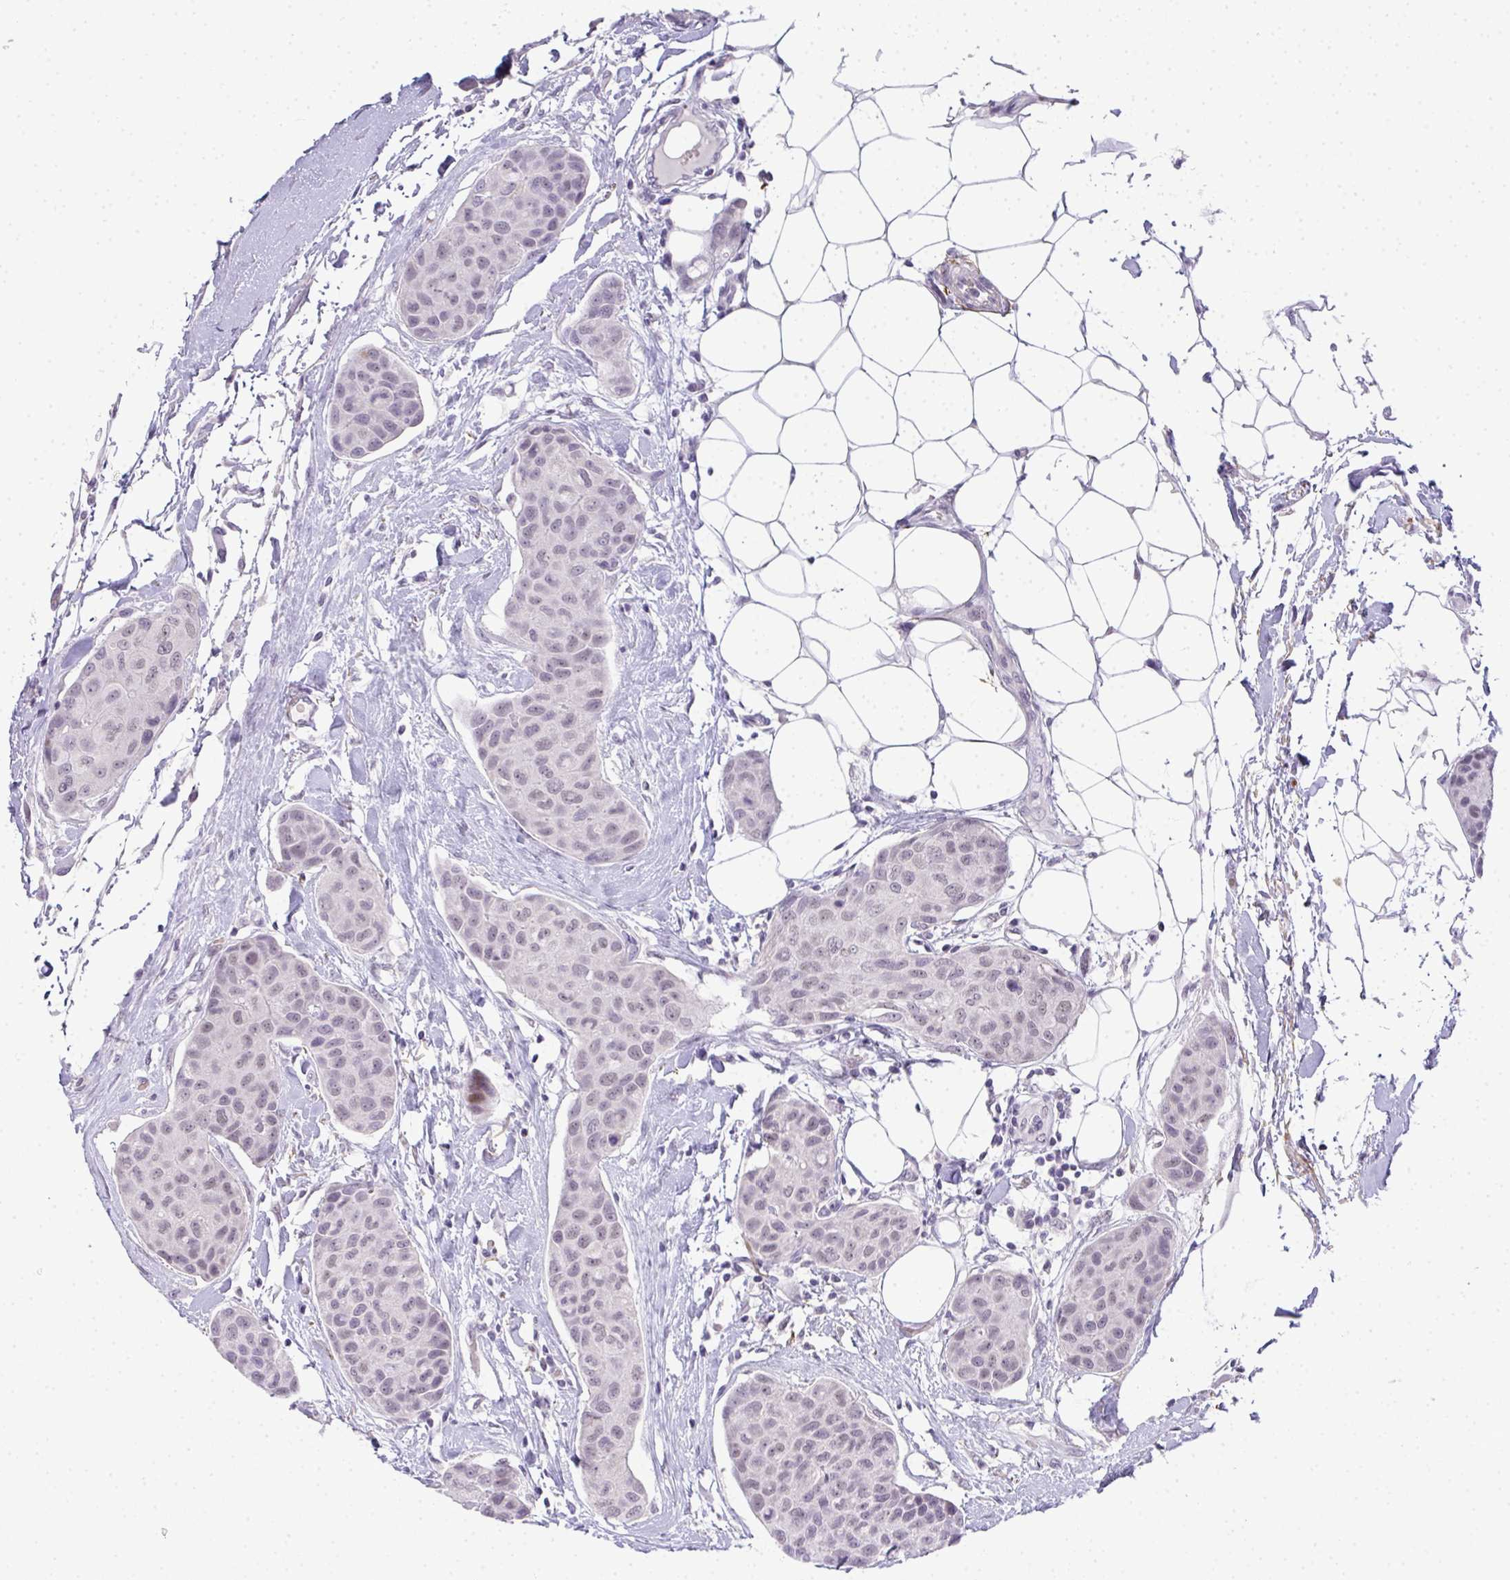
{"staining": {"intensity": "negative", "quantity": "none", "location": "none"}, "tissue": "breast cancer", "cell_type": "Tumor cells", "image_type": "cancer", "snomed": [{"axis": "morphology", "description": "Duct carcinoma"}, {"axis": "topography", "description": "Breast"}, {"axis": "topography", "description": "Lymph node"}], "caption": "Immunohistochemistry image of human invasive ductal carcinoma (breast) stained for a protein (brown), which exhibits no staining in tumor cells.", "gene": "TNMD", "patient": {"sex": "female", "age": 80}}